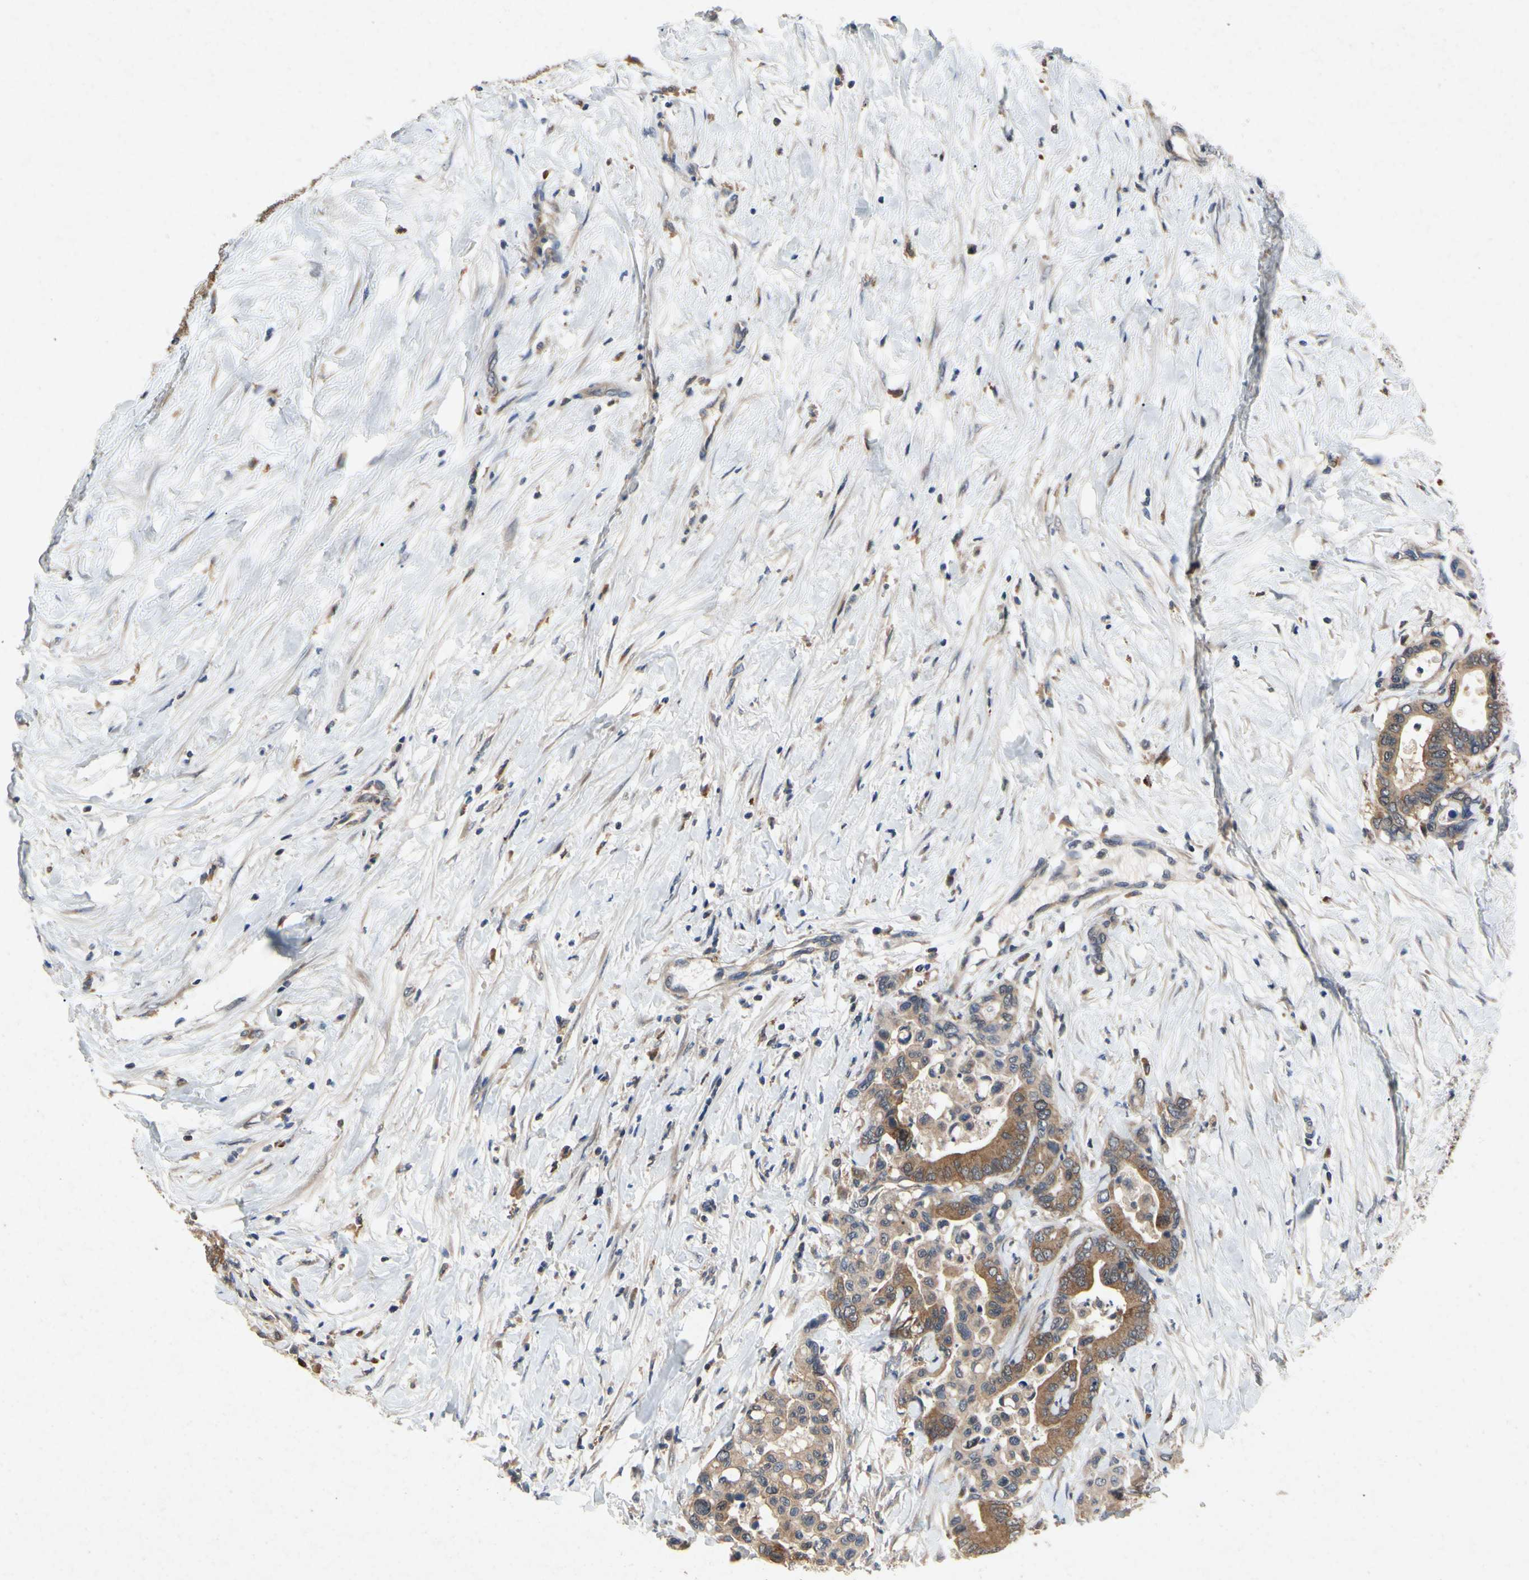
{"staining": {"intensity": "moderate", "quantity": ">75%", "location": "cytoplasmic/membranous"}, "tissue": "colorectal cancer", "cell_type": "Tumor cells", "image_type": "cancer", "snomed": [{"axis": "morphology", "description": "Normal tissue, NOS"}, {"axis": "morphology", "description": "Adenocarcinoma, NOS"}, {"axis": "topography", "description": "Colon"}], "caption": "Immunohistochemical staining of adenocarcinoma (colorectal) reveals medium levels of moderate cytoplasmic/membranous protein positivity in approximately >75% of tumor cells.", "gene": "RPS6KA1", "patient": {"sex": "male", "age": 82}}